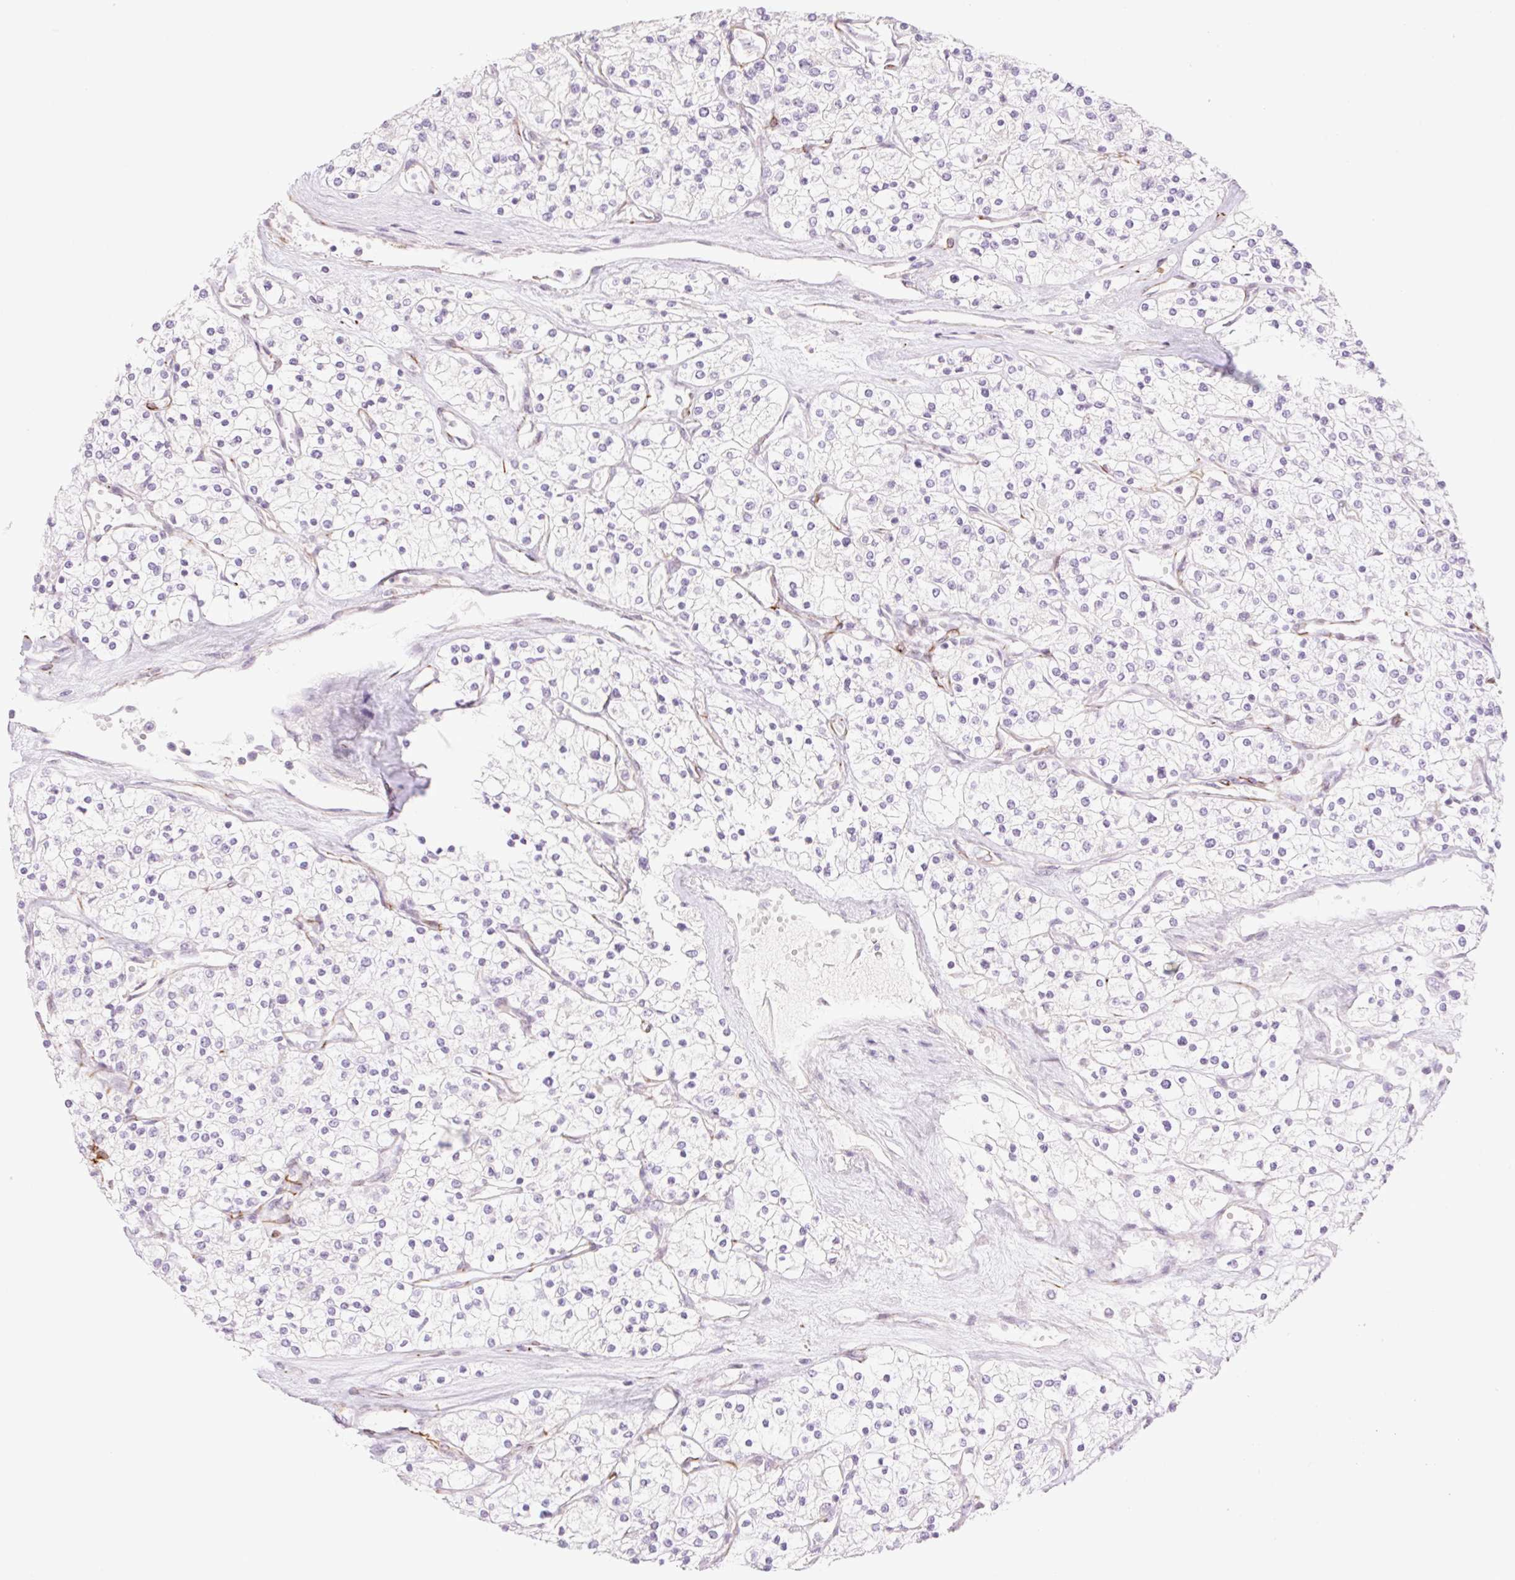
{"staining": {"intensity": "negative", "quantity": "none", "location": "none"}, "tissue": "renal cancer", "cell_type": "Tumor cells", "image_type": "cancer", "snomed": [{"axis": "morphology", "description": "Adenocarcinoma, NOS"}, {"axis": "topography", "description": "Kidney"}], "caption": "A photomicrograph of renal adenocarcinoma stained for a protein demonstrates no brown staining in tumor cells.", "gene": "ZFYVE21", "patient": {"sex": "male", "age": 80}}